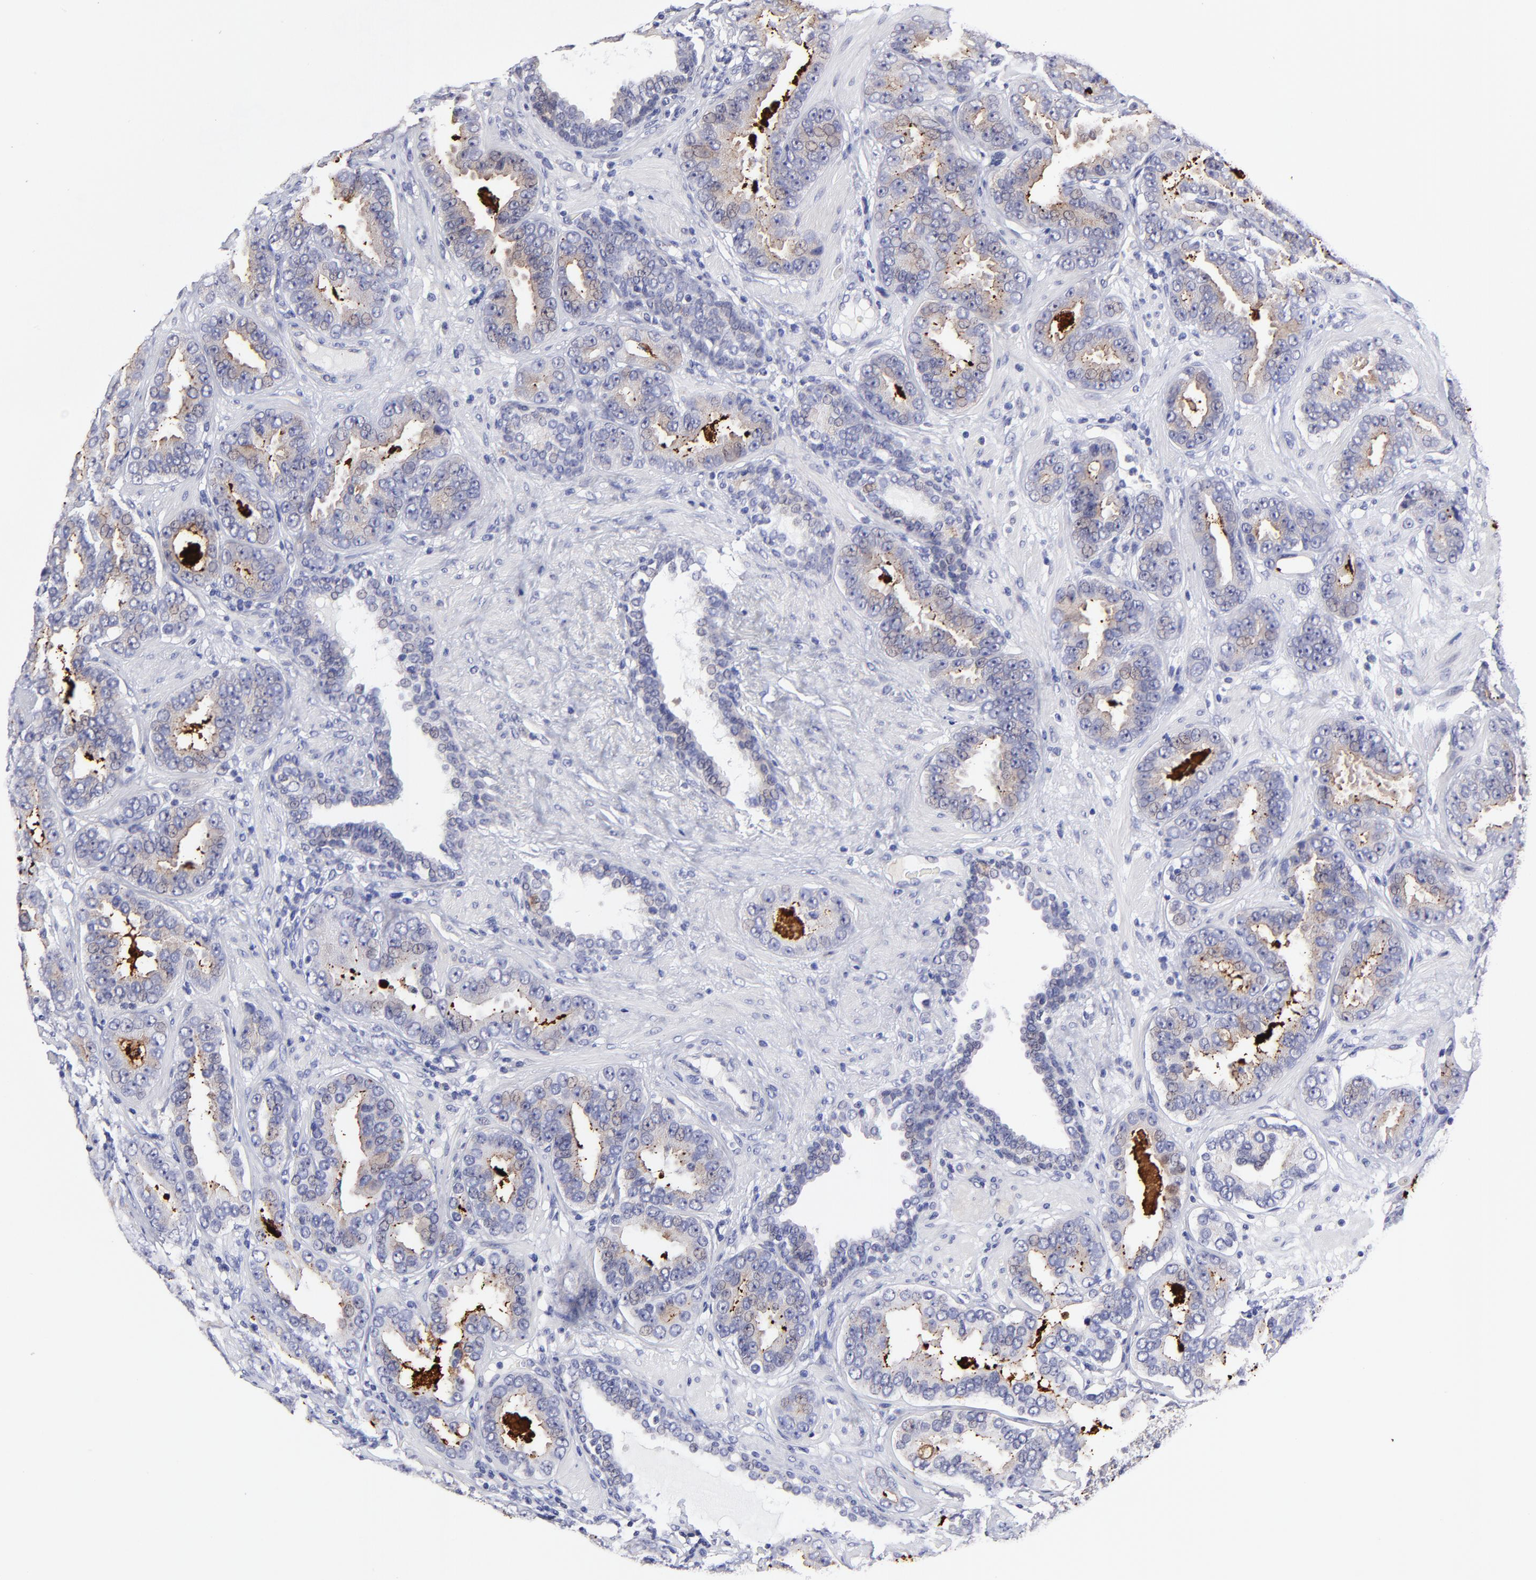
{"staining": {"intensity": "negative", "quantity": "none", "location": "none"}, "tissue": "prostate cancer", "cell_type": "Tumor cells", "image_type": "cancer", "snomed": [{"axis": "morphology", "description": "Adenocarcinoma, Low grade"}, {"axis": "topography", "description": "Prostate"}], "caption": "Protein analysis of low-grade adenocarcinoma (prostate) shows no significant positivity in tumor cells.", "gene": "BTG2", "patient": {"sex": "male", "age": 59}}